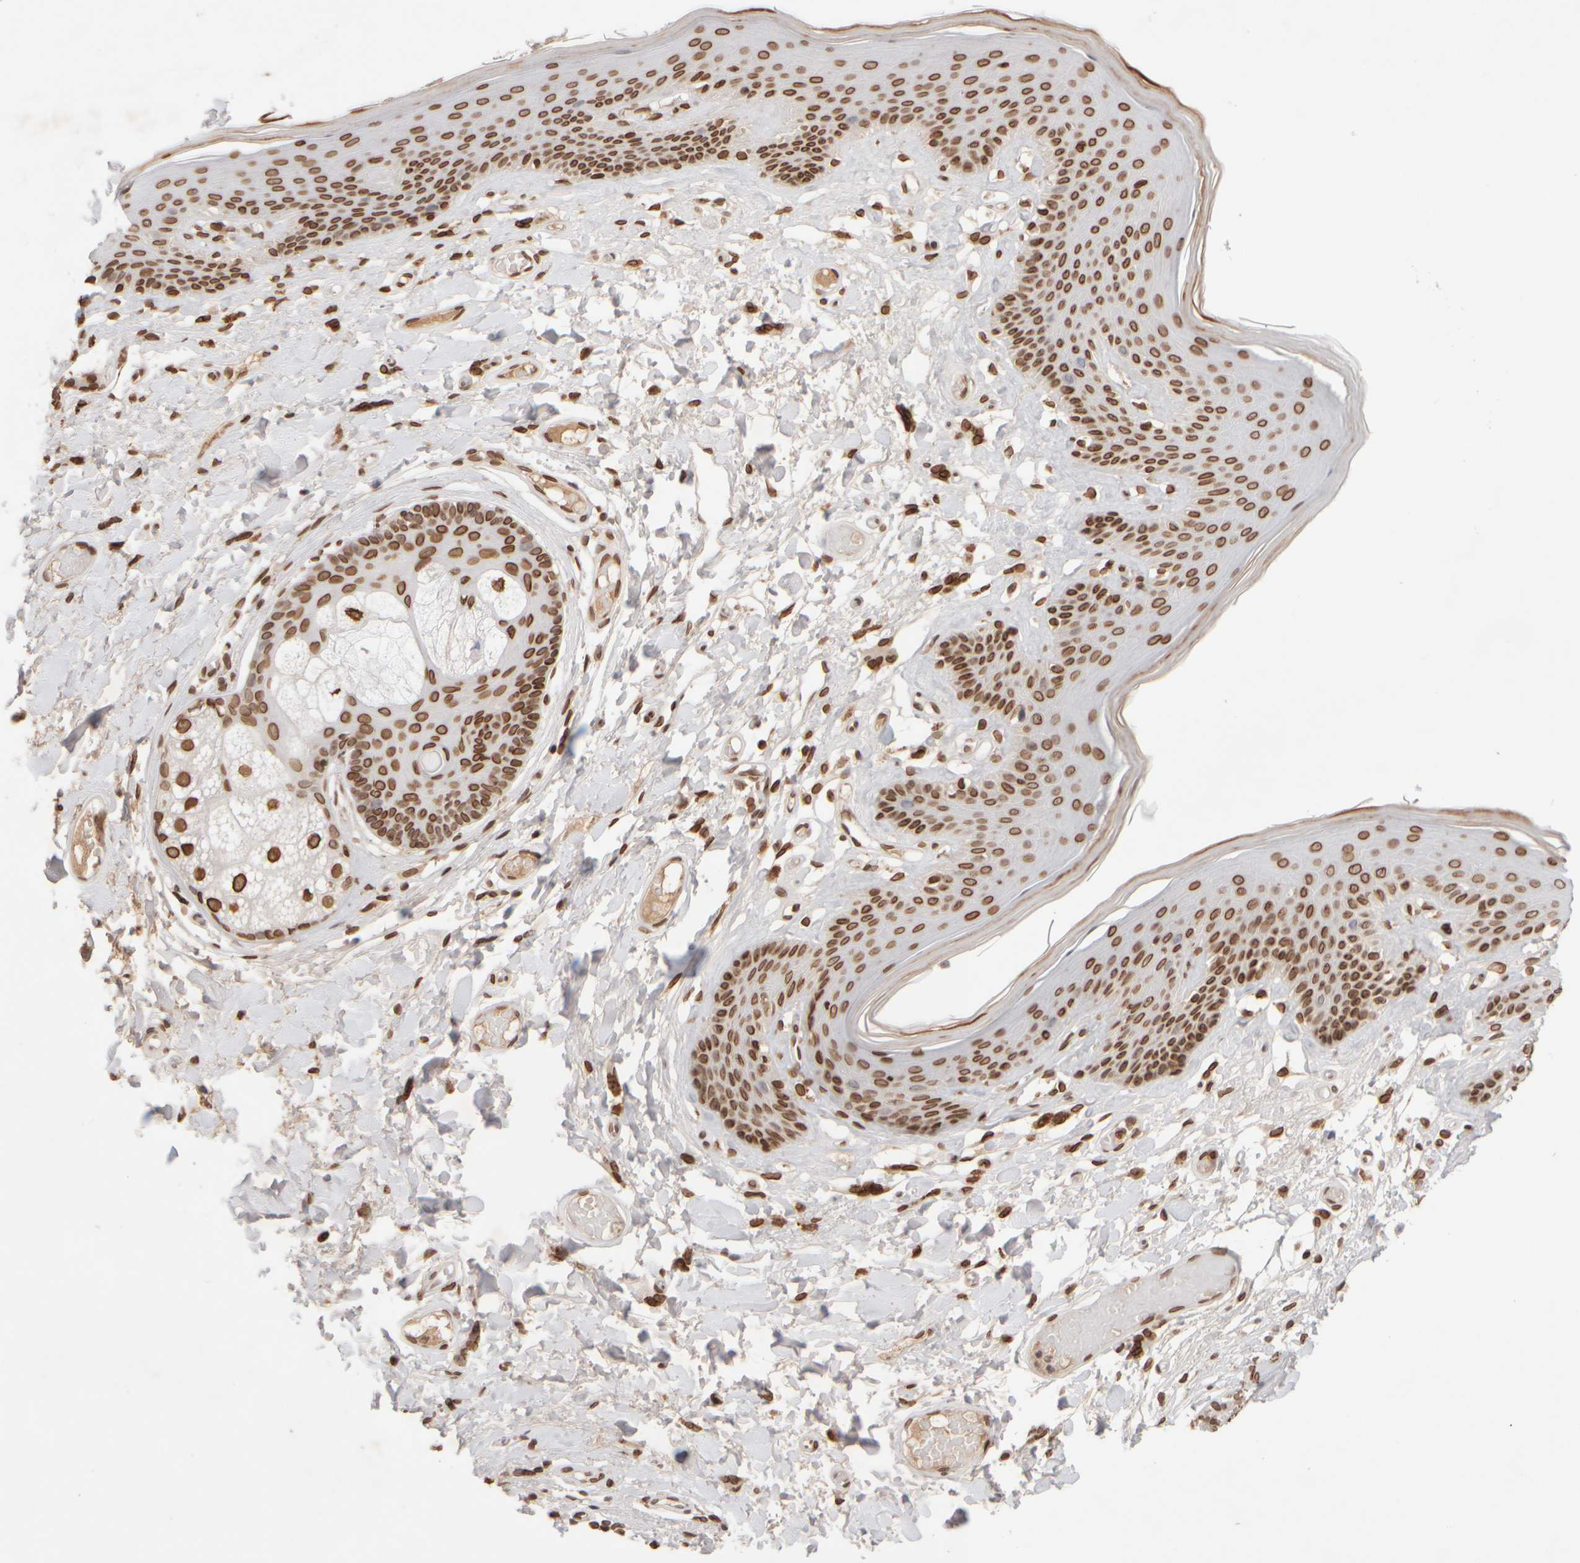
{"staining": {"intensity": "strong", "quantity": ">75%", "location": "cytoplasmic/membranous,nuclear"}, "tissue": "skin", "cell_type": "Epidermal cells", "image_type": "normal", "snomed": [{"axis": "morphology", "description": "Normal tissue, NOS"}, {"axis": "topography", "description": "Vulva"}], "caption": "IHC (DAB) staining of benign skin shows strong cytoplasmic/membranous,nuclear protein expression in approximately >75% of epidermal cells. (Stains: DAB (3,3'-diaminobenzidine) in brown, nuclei in blue, Microscopy: brightfield microscopy at high magnification).", "gene": "ZC3HC1", "patient": {"sex": "female", "age": 73}}